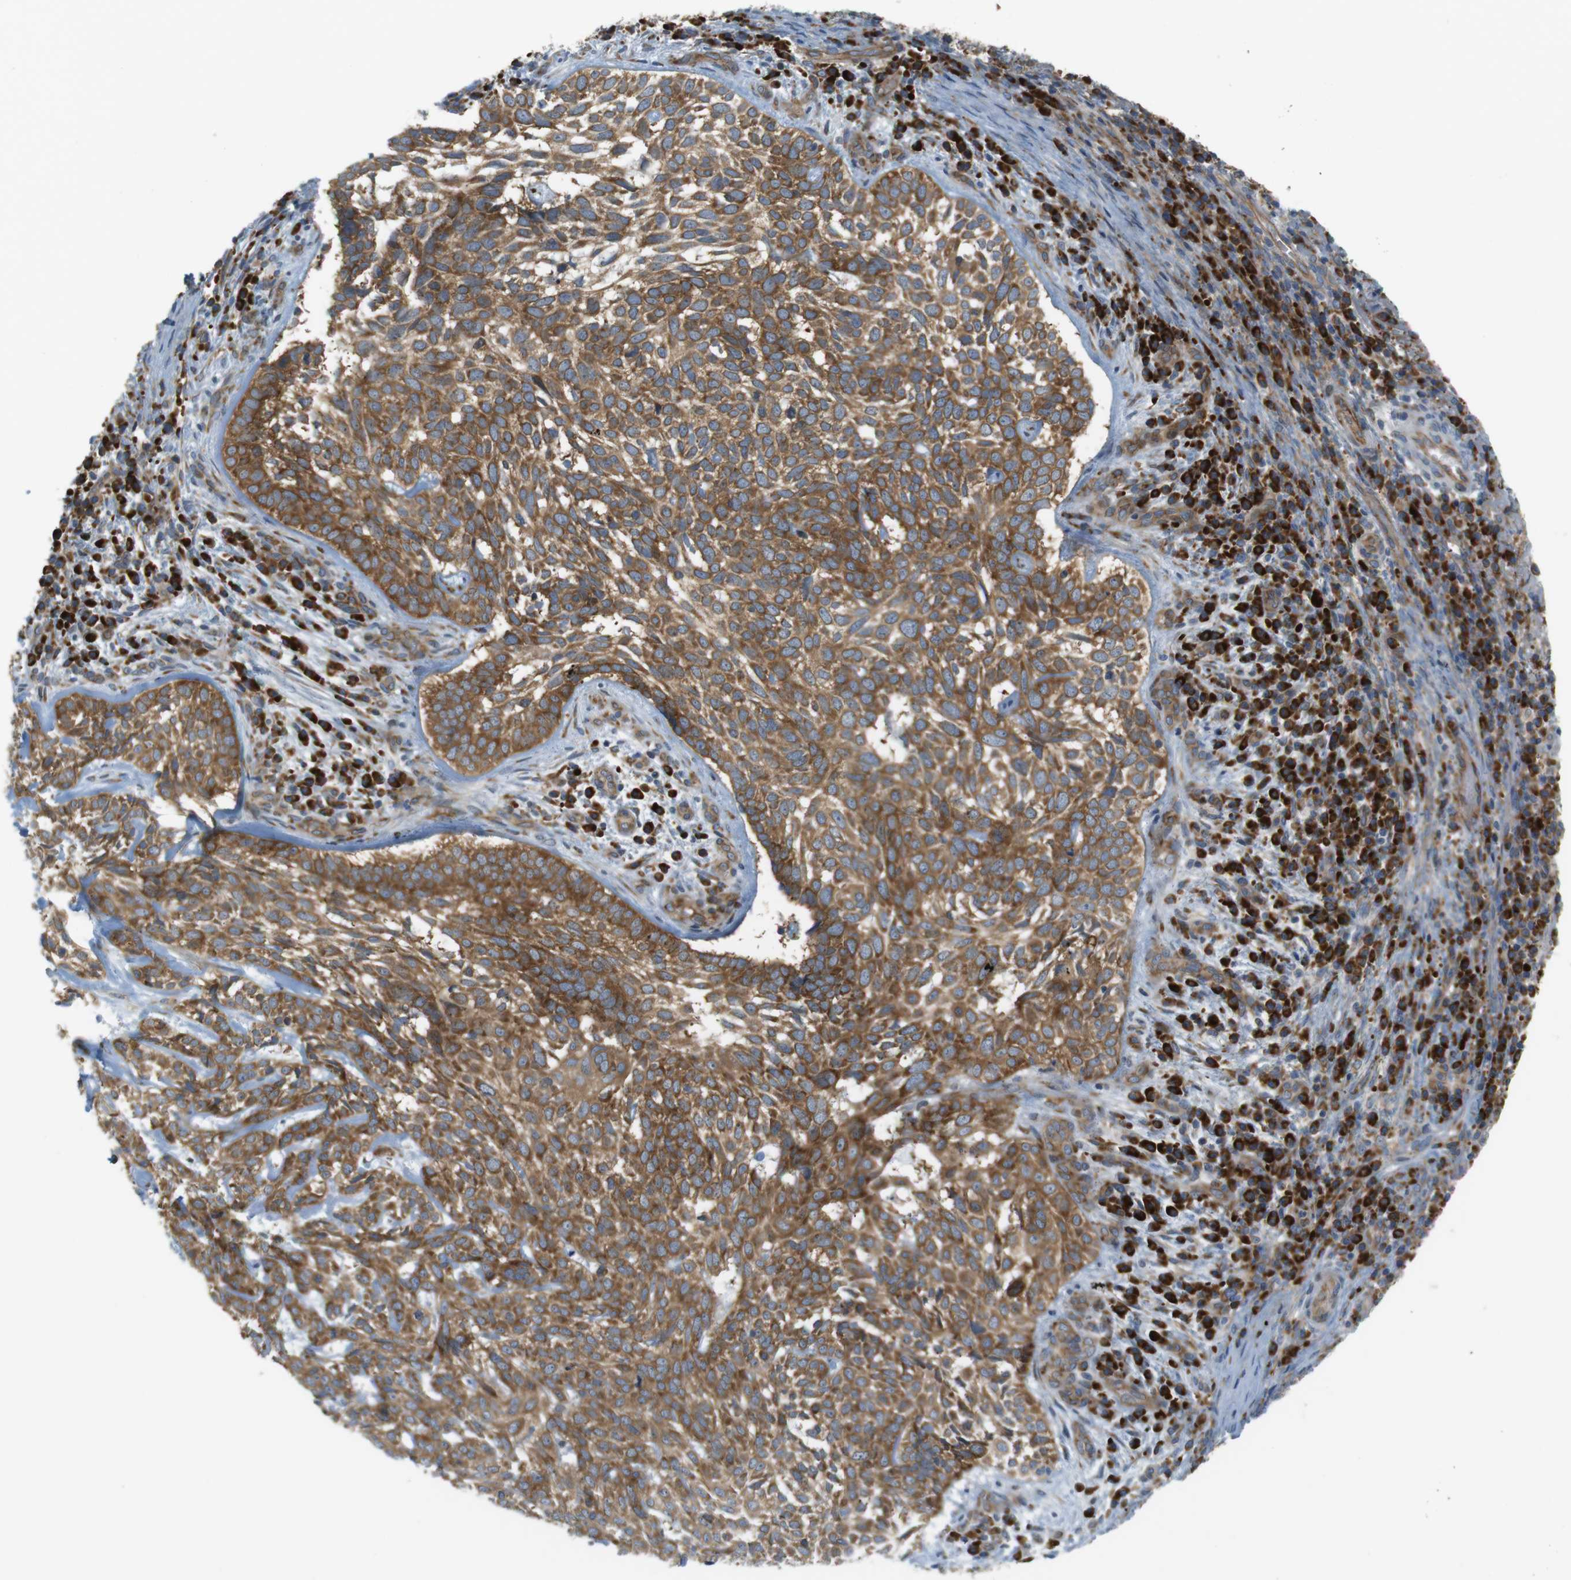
{"staining": {"intensity": "moderate", "quantity": ">75%", "location": "cytoplasmic/membranous"}, "tissue": "skin cancer", "cell_type": "Tumor cells", "image_type": "cancer", "snomed": [{"axis": "morphology", "description": "Basal cell carcinoma"}, {"axis": "topography", "description": "Skin"}], "caption": "Approximately >75% of tumor cells in human skin basal cell carcinoma reveal moderate cytoplasmic/membranous protein staining as visualized by brown immunohistochemical staining.", "gene": "GJC3", "patient": {"sex": "male", "age": 72}}